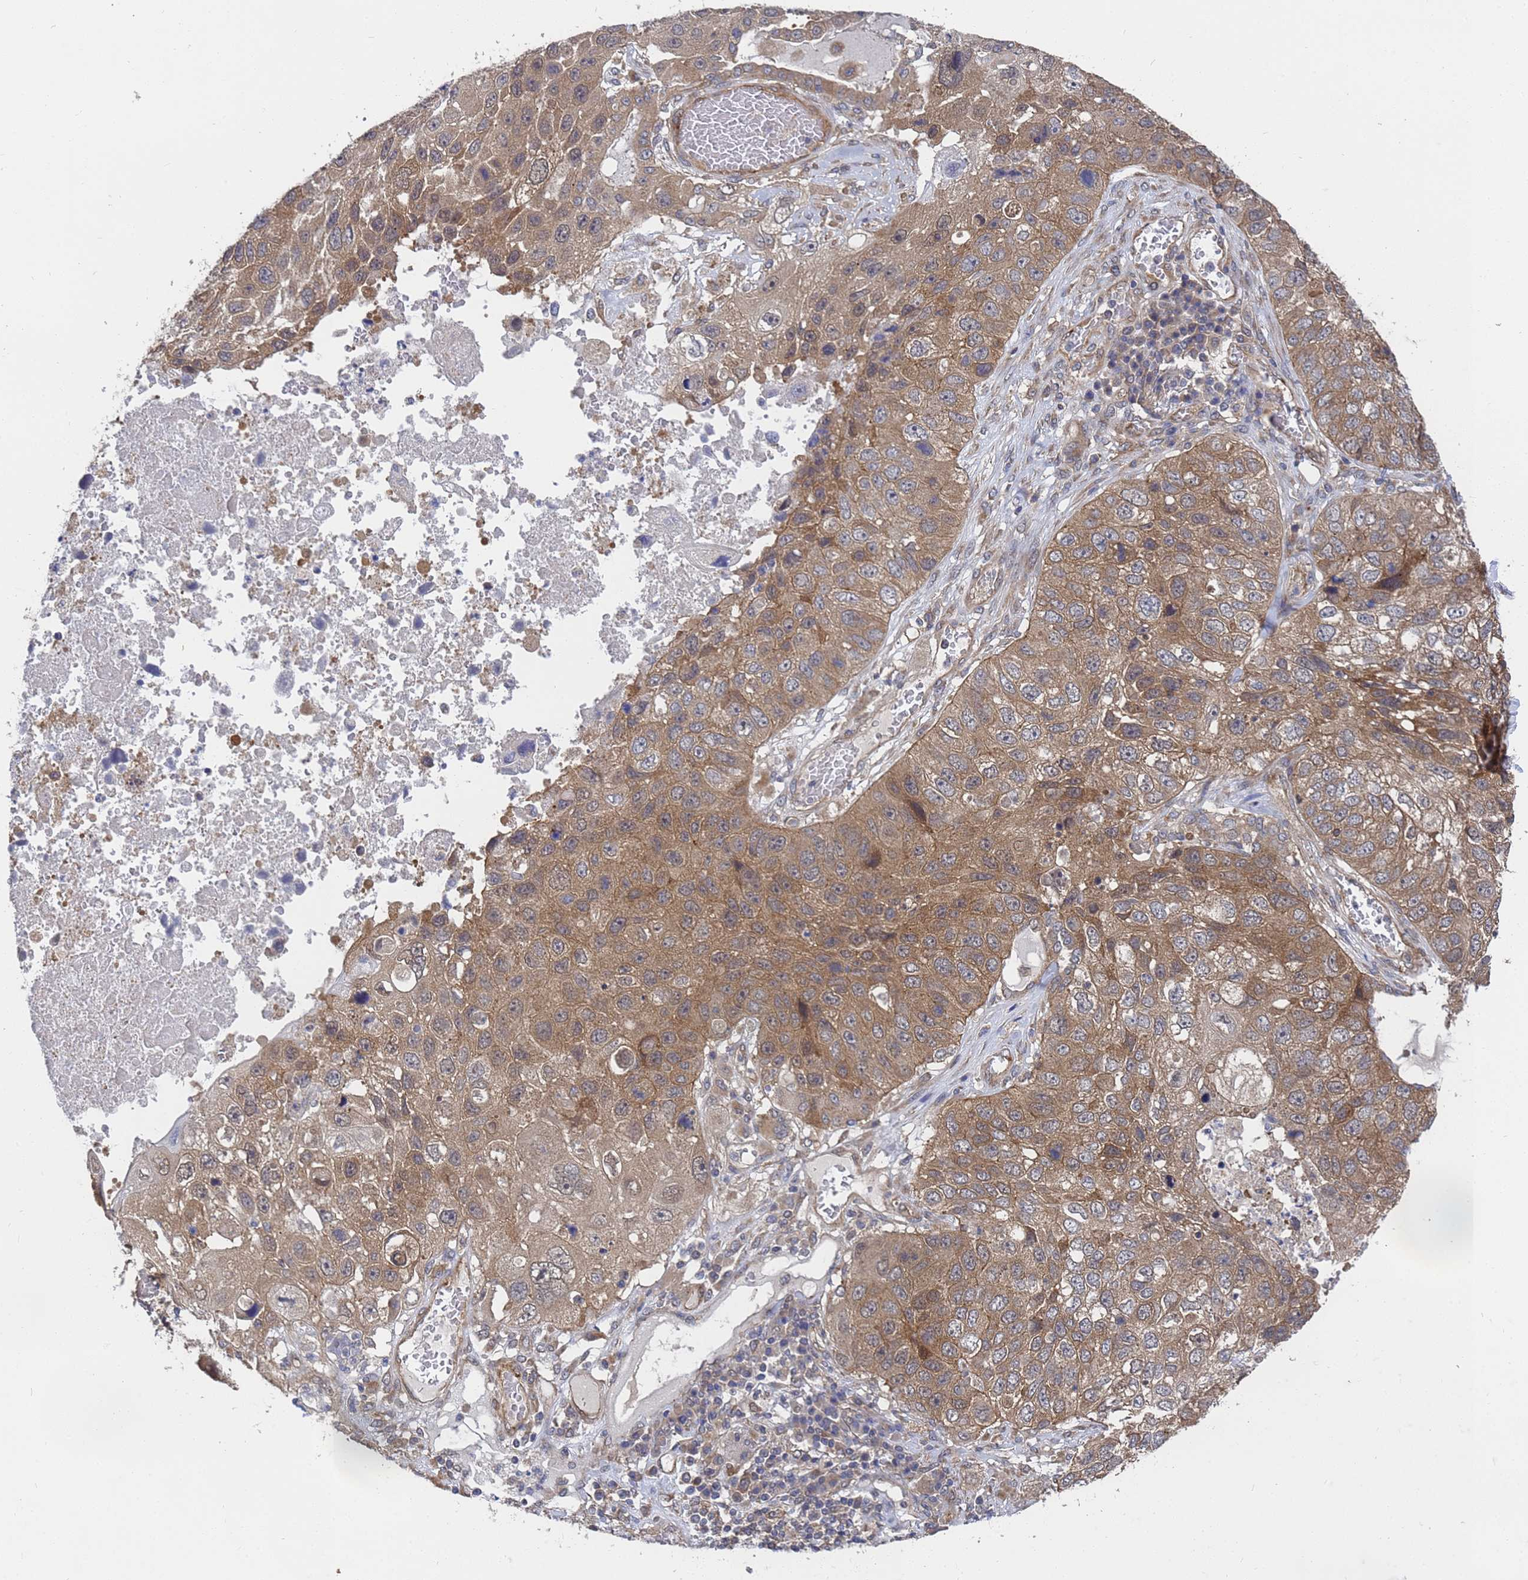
{"staining": {"intensity": "moderate", "quantity": ">75%", "location": "cytoplasmic/membranous,nuclear"}, "tissue": "lung cancer", "cell_type": "Tumor cells", "image_type": "cancer", "snomed": [{"axis": "morphology", "description": "Squamous cell carcinoma, NOS"}, {"axis": "topography", "description": "Lung"}], "caption": "Moderate cytoplasmic/membranous and nuclear protein expression is present in about >75% of tumor cells in squamous cell carcinoma (lung).", "gene": "ALS2CL", "patient": {"sex": "male", "age": 61}}